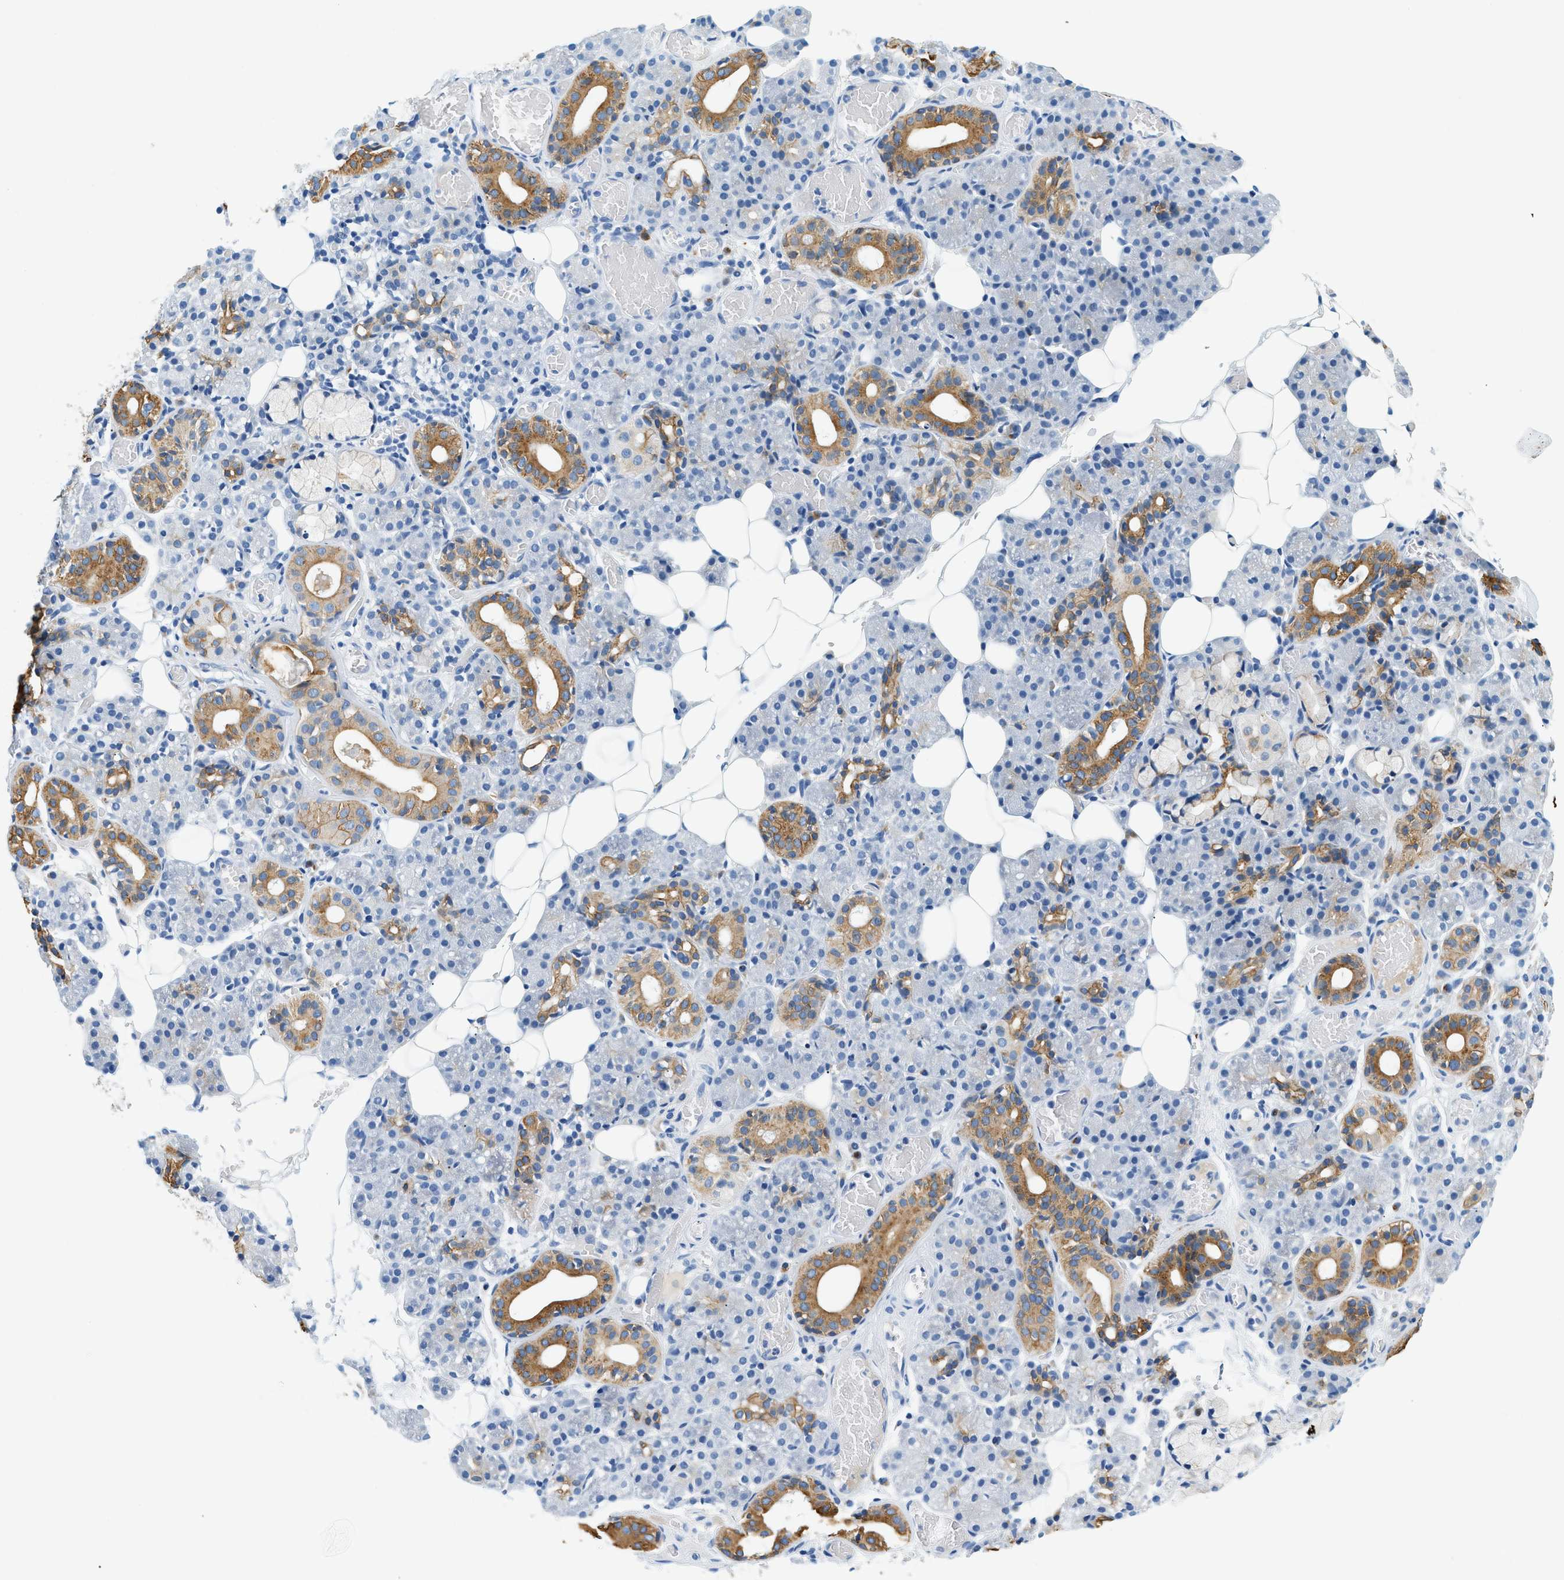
{"staining": {"intensity": "moderate", "quantity": "25%-75%", "location": "cytoplasmic/membranous"}, "tissue": "salivary gland", "cell_type": "Glandular cells", "image_type": "normal", "snomed": [{"axis": "morphology", "description": "Normal tissue, NOS"}, {"axis": "topography", "description": "Salivary gland"}], "caption": "Protein expression analysis of normal human salivary gland reveals moderate cytoplasmic/membranous expression in approximately 25%-75% of glandular cells.", "gene": "STXBP2", "patient": {"sex": "male", "age": 63}}